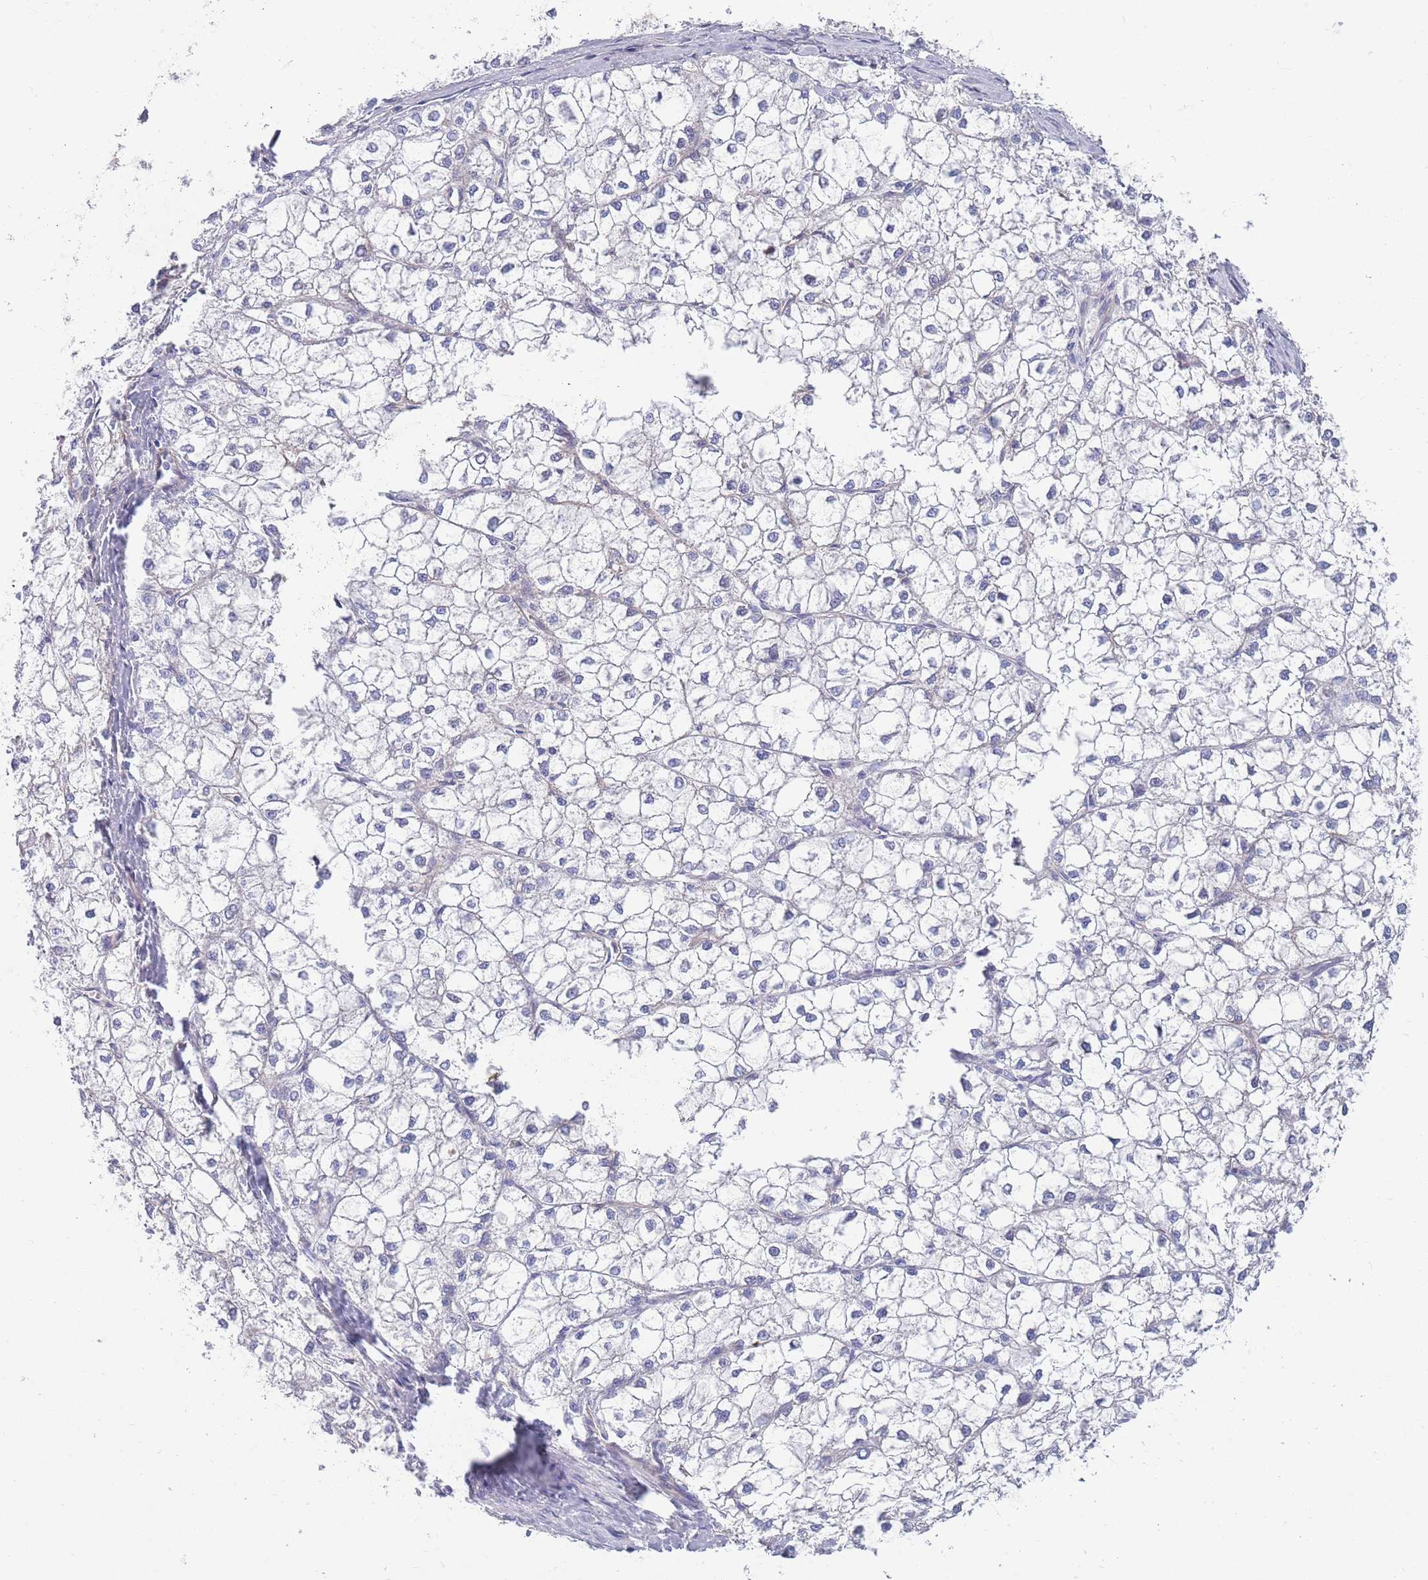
{"staining": {"intensity": "negative", "quantity": "none", "location": "none"}, "tissue": "liver cancer", "cell_type": "Tumor cells", "image_type": "cancer", "snomed": [{"axis": "morphology", "description": "Carcinoma, Hepatocellular, NOS"}, {"axis": "topography", "description": "Liver"}], "caption": "Histopathology image shows no significant protein expression in tumor cells of hepatocellular carcinoma (liver).", "gene": "EMC8", "patient": {"sex": "female", "age": 43}}